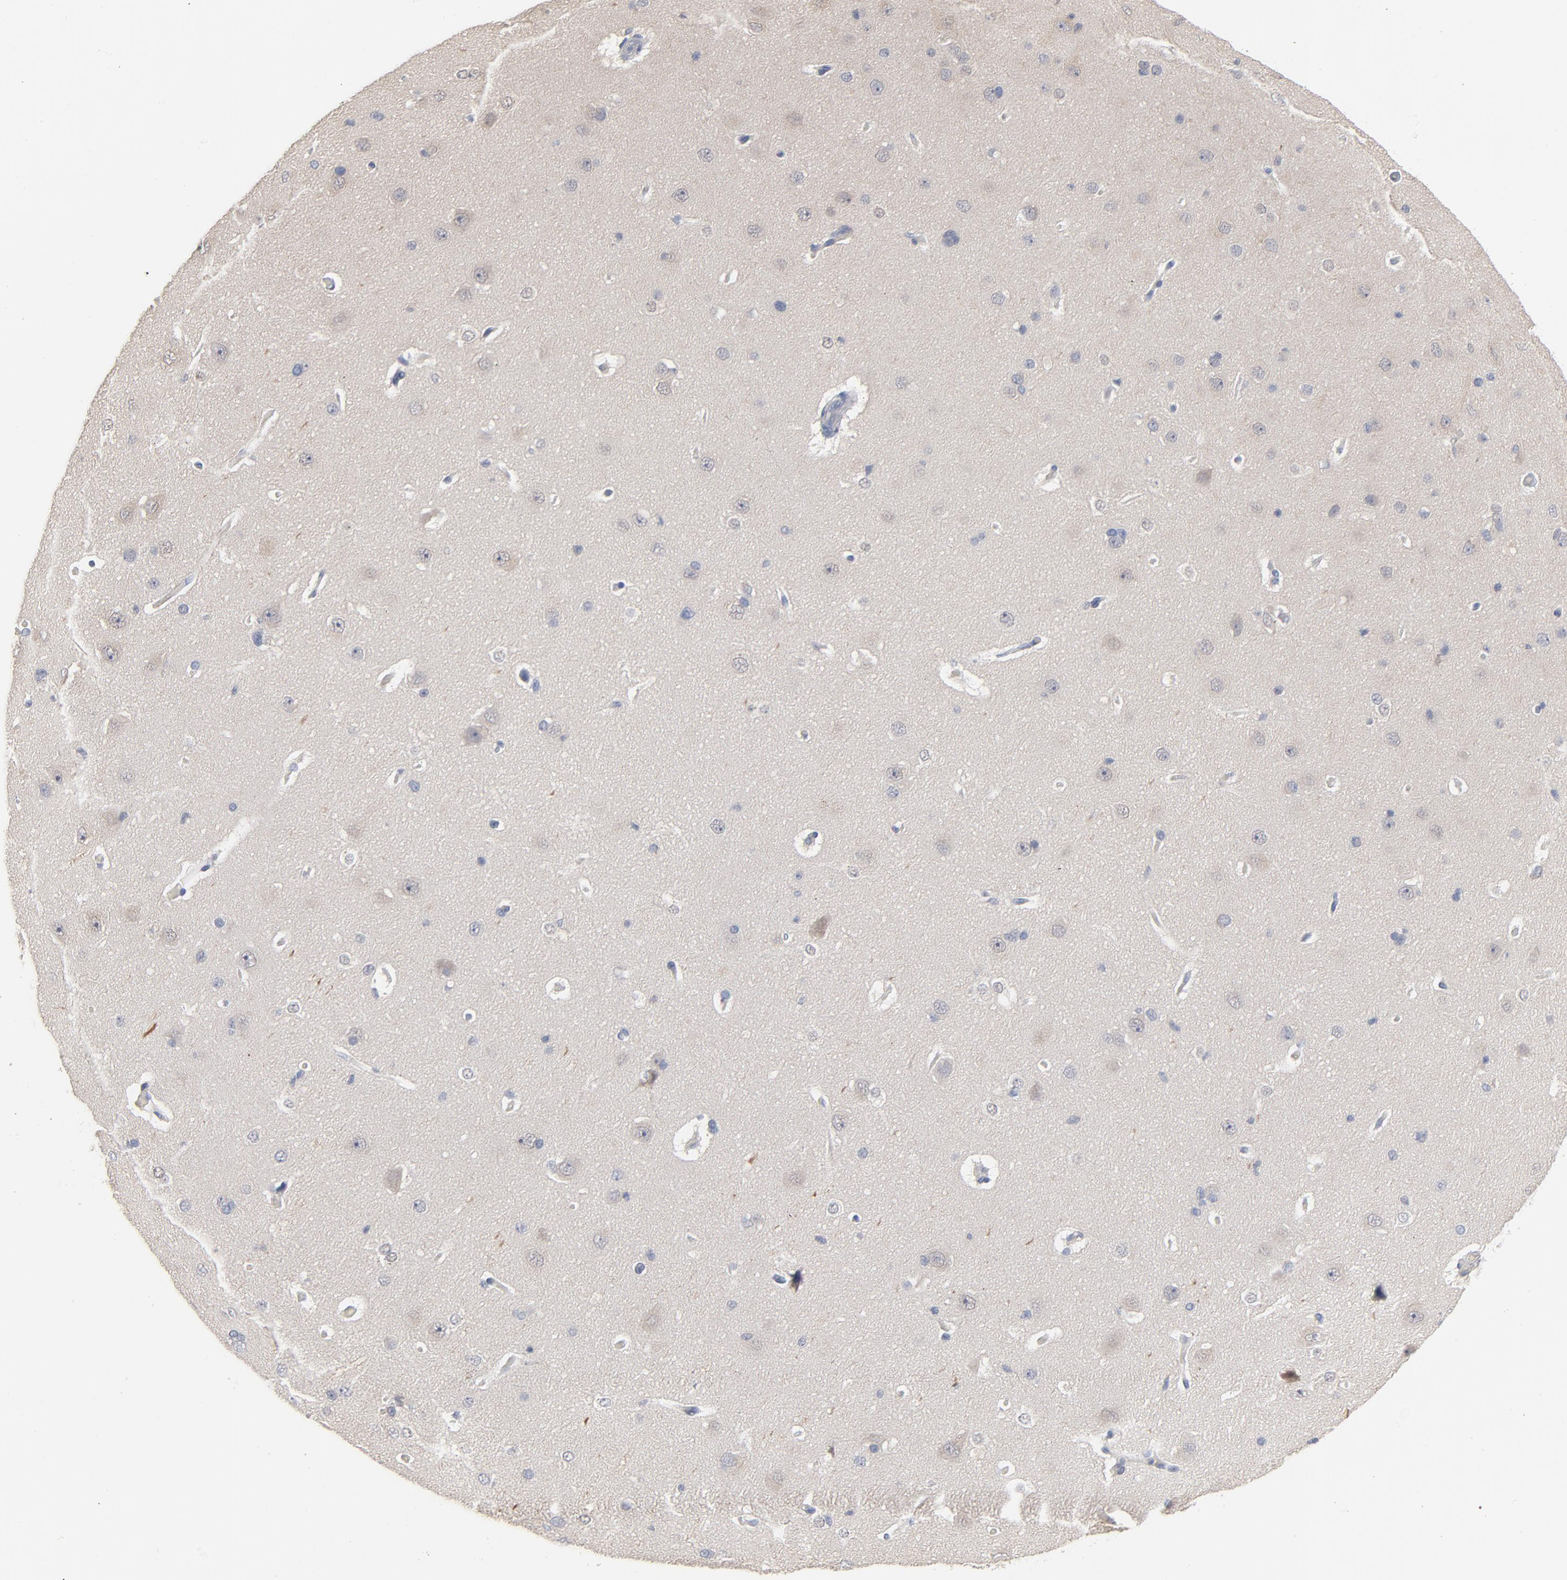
{"staining": {"intensity": "negative", "quantity": "none", "location": "none"}, "tissue": "cerebral cortex", "cell_type": "Endothelial cells", "image_type": "normal", "snomed": [{"axis": "morphology", "description": "Normal tissue, NOS"}, {"axis": "topography", "description": "Cerebral cortex"}], "caption": "Endothelial cells show no significant staining in unremarkable cerebral cortex. (IHC, brightfield microscopy, high magnification).", "gene": "DNAL4", "patient": {"sex": "female", "age": 45}}